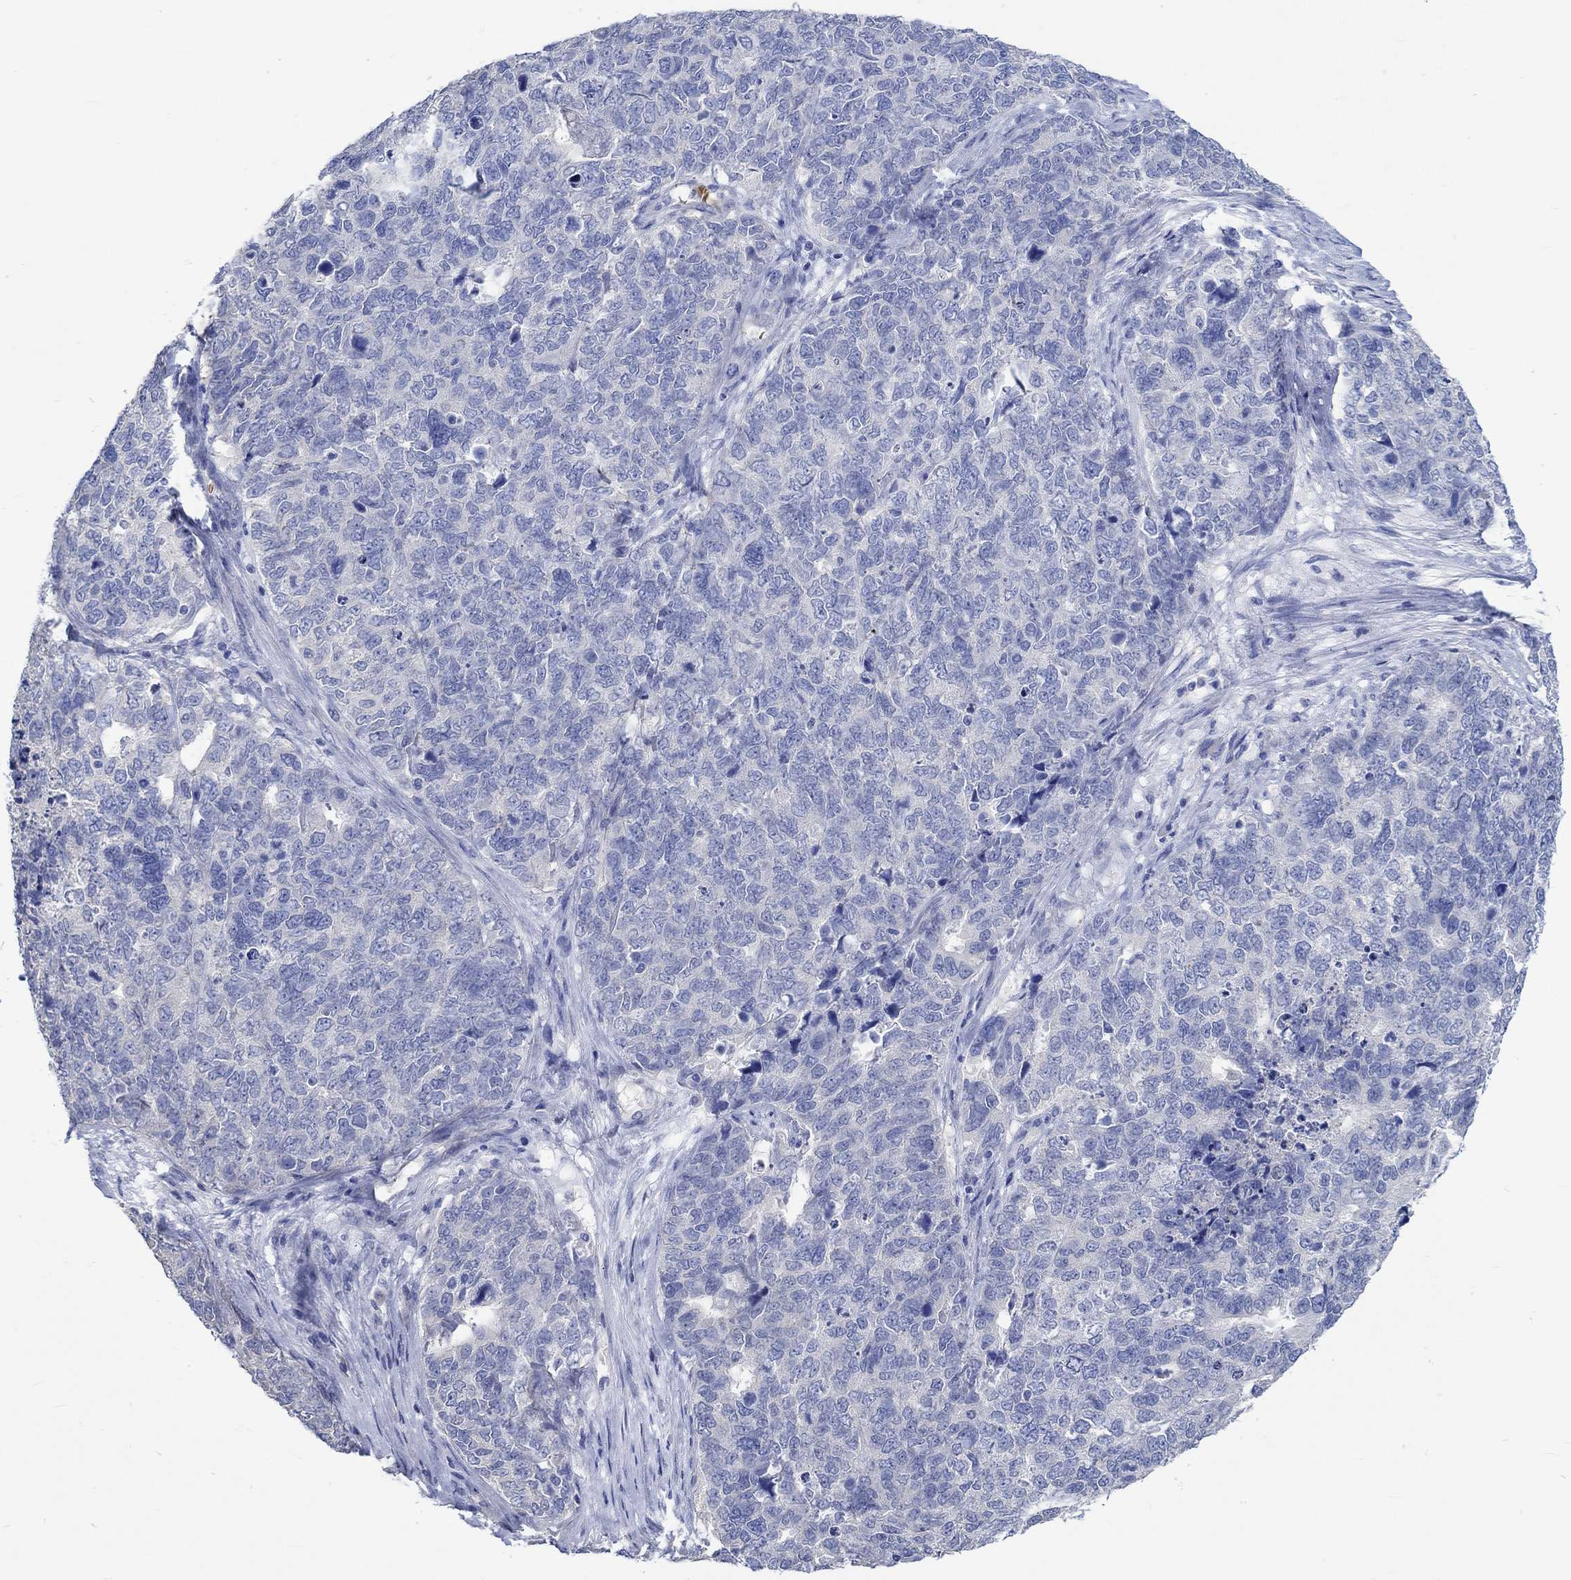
{"staining": {"intensity": "negative", "quantity": "none", "location": "none"}, "tissue": "cervical cancer", "cell_type": "Tumor cells", "image_type": "cancer", "snomed": [{"axis": "morphology", "description": "Squamous cell carcinoma, NOS"}, {"axis": "topography", "description": "Cervix"}], "caption": "The histopathology image shows no significant expression in tumor cells of cervical squamous cell carcinoma.", "gene": "KCNA1", "patient": {"sex": "female", "age": 63}}